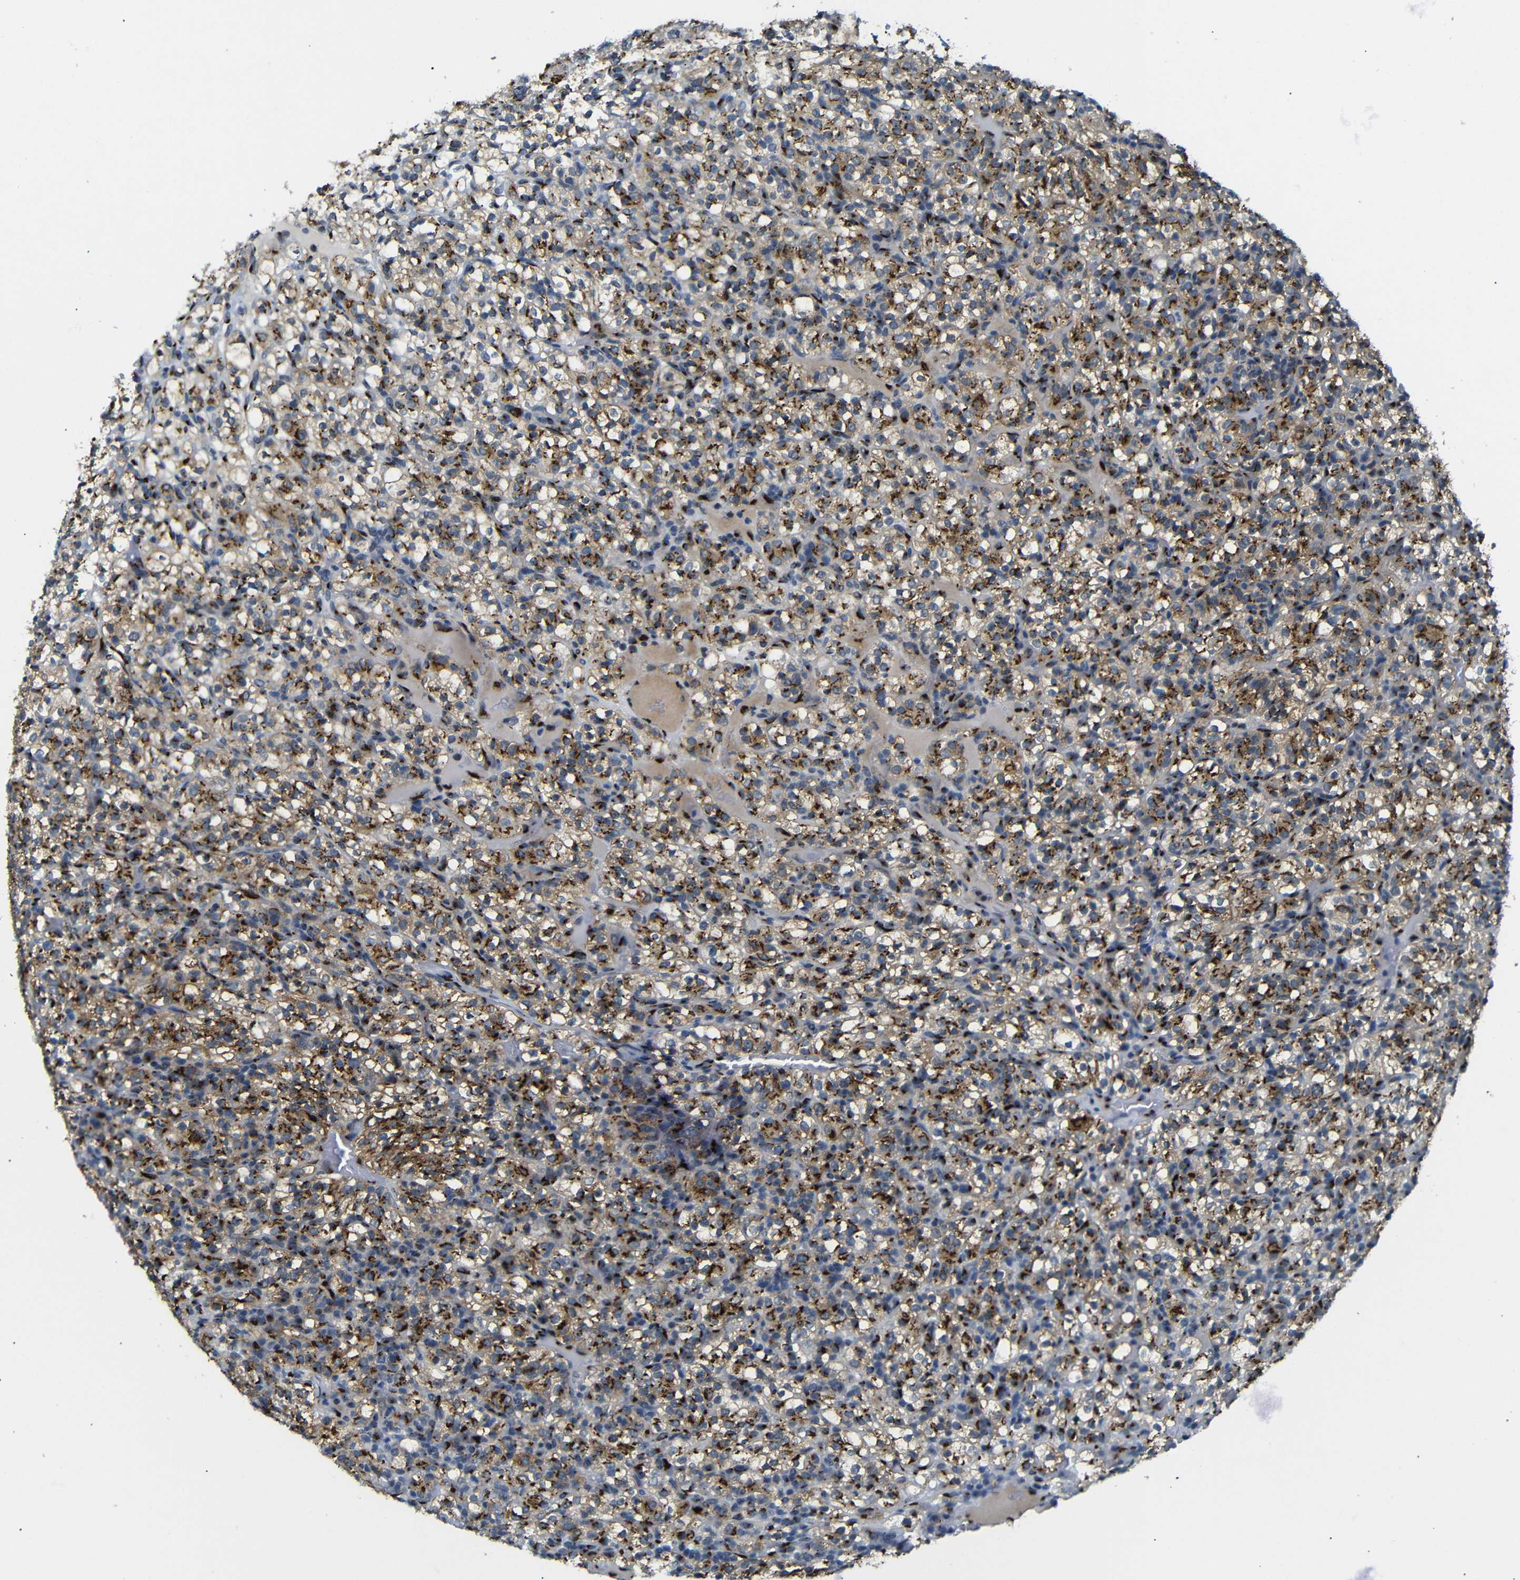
{"staining": {"intensity": "moderate", "quantity": ">75%", "location": "cytoplasmic/membranous"}, "tissue": "renal cancer", "cell_type": "Tumor cells", "image_type": "cancer", "snomed": [{"axis": "morphology", "description": "Normal tissue, NOS"}, {"axis": "morphology", "description": "Adenocarcinoma, NOS"}, {"axis": "topography", "description": "Kidney"}], "caption": "Renal cancer stained with IHC reveals moderate cytoplasmic/membranous expression in about >75% of tumor cells.", "gene": "TGOLN2", "patient": {"sex": "female", "age": 72}}